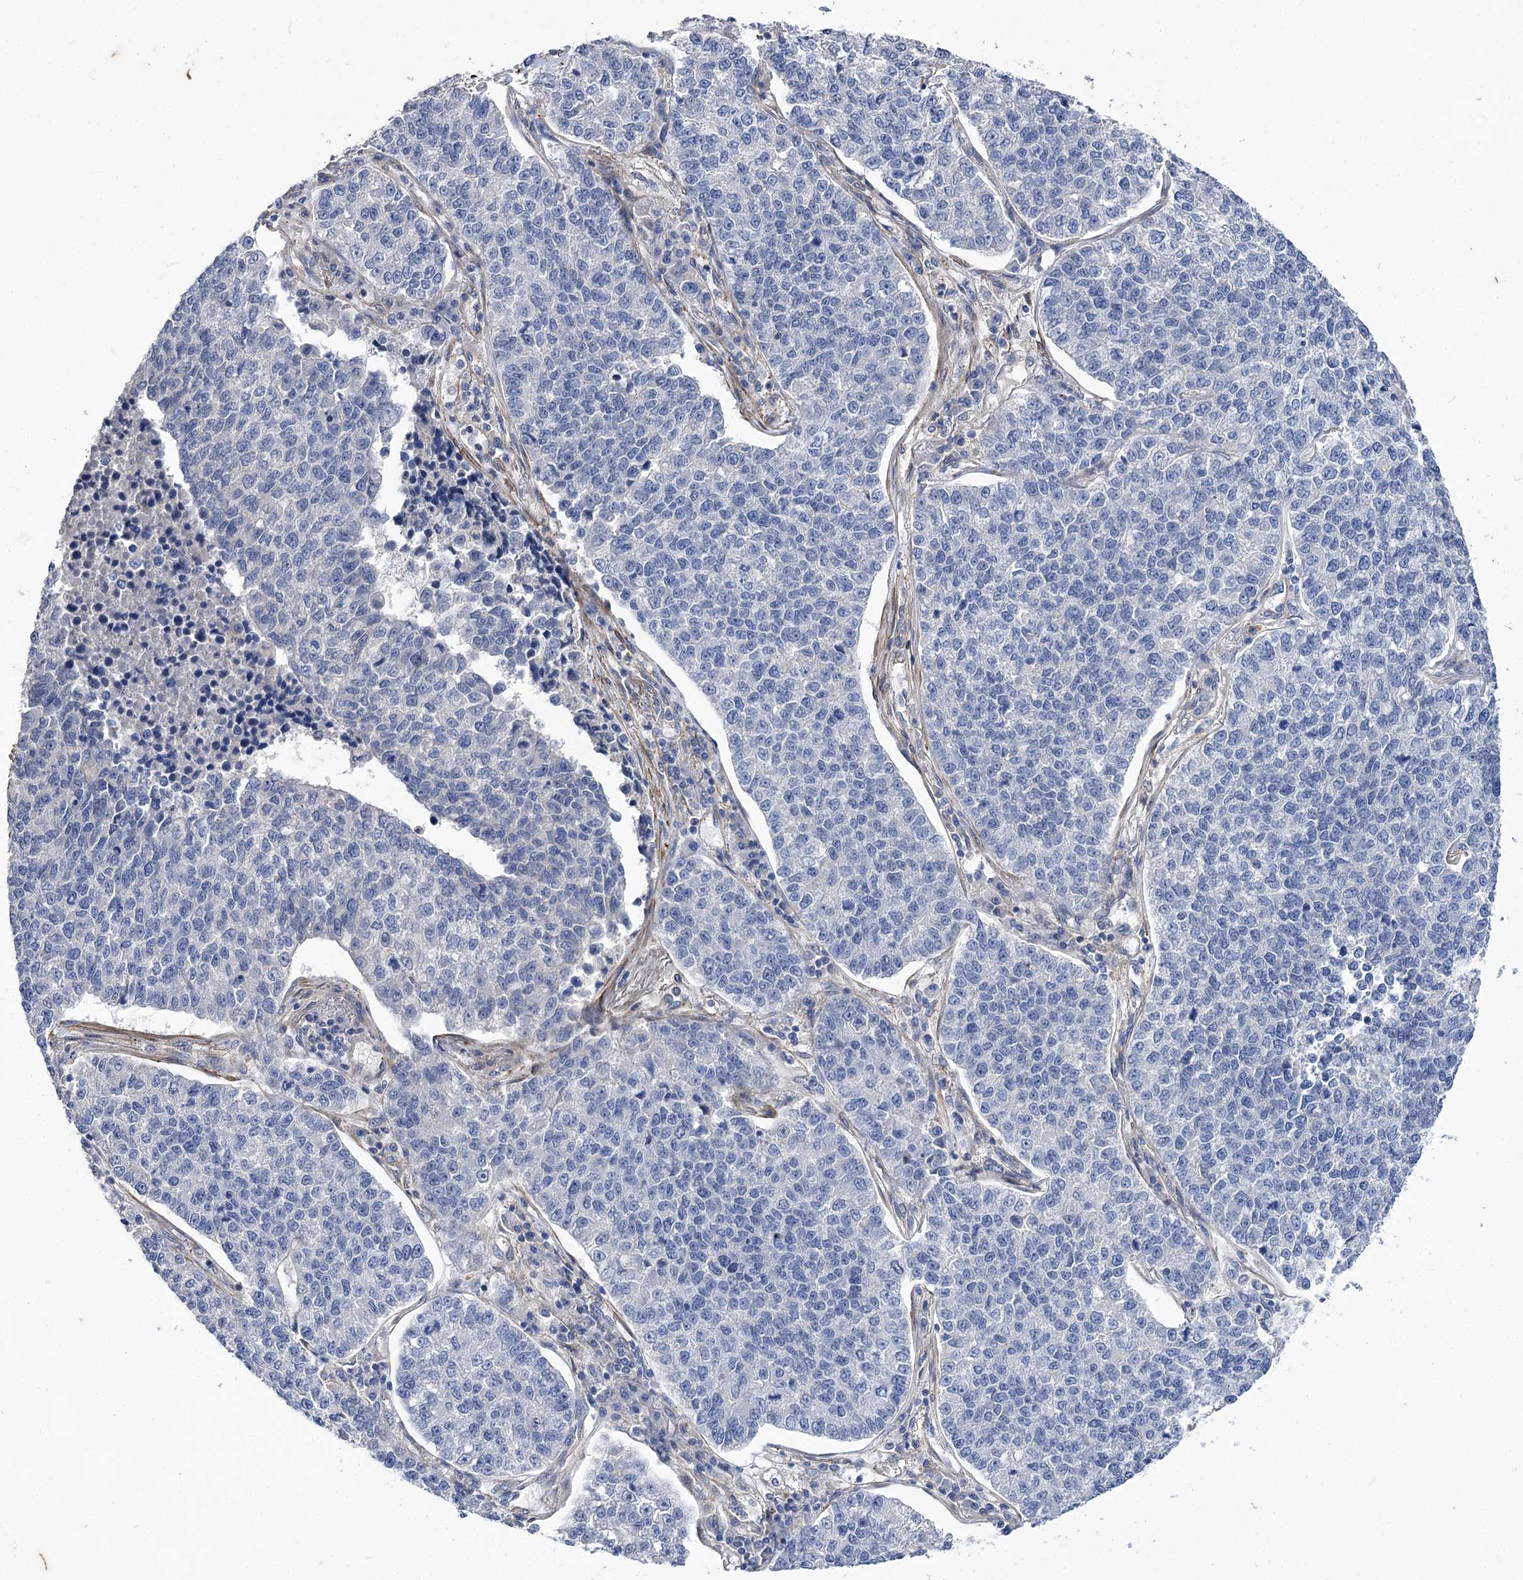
{"staining": {"intensity": "negative", "quantity": "none", "location": "none"}, "tissue": "lung cancer", "cell_type": "Tumor cells", "image_type": "cancer", "snomed": [{"axis": "morphology", "description": "Adenocarcinoma, NOS"}, {"axis": "topography", "description": "Lung"}], "caption": "Immunohistochemical staining of lung cancer demonstrates no significant positivity in tumor cells.", "gene": "RDH16", "patient": {"sex": "male", "age": 49}}